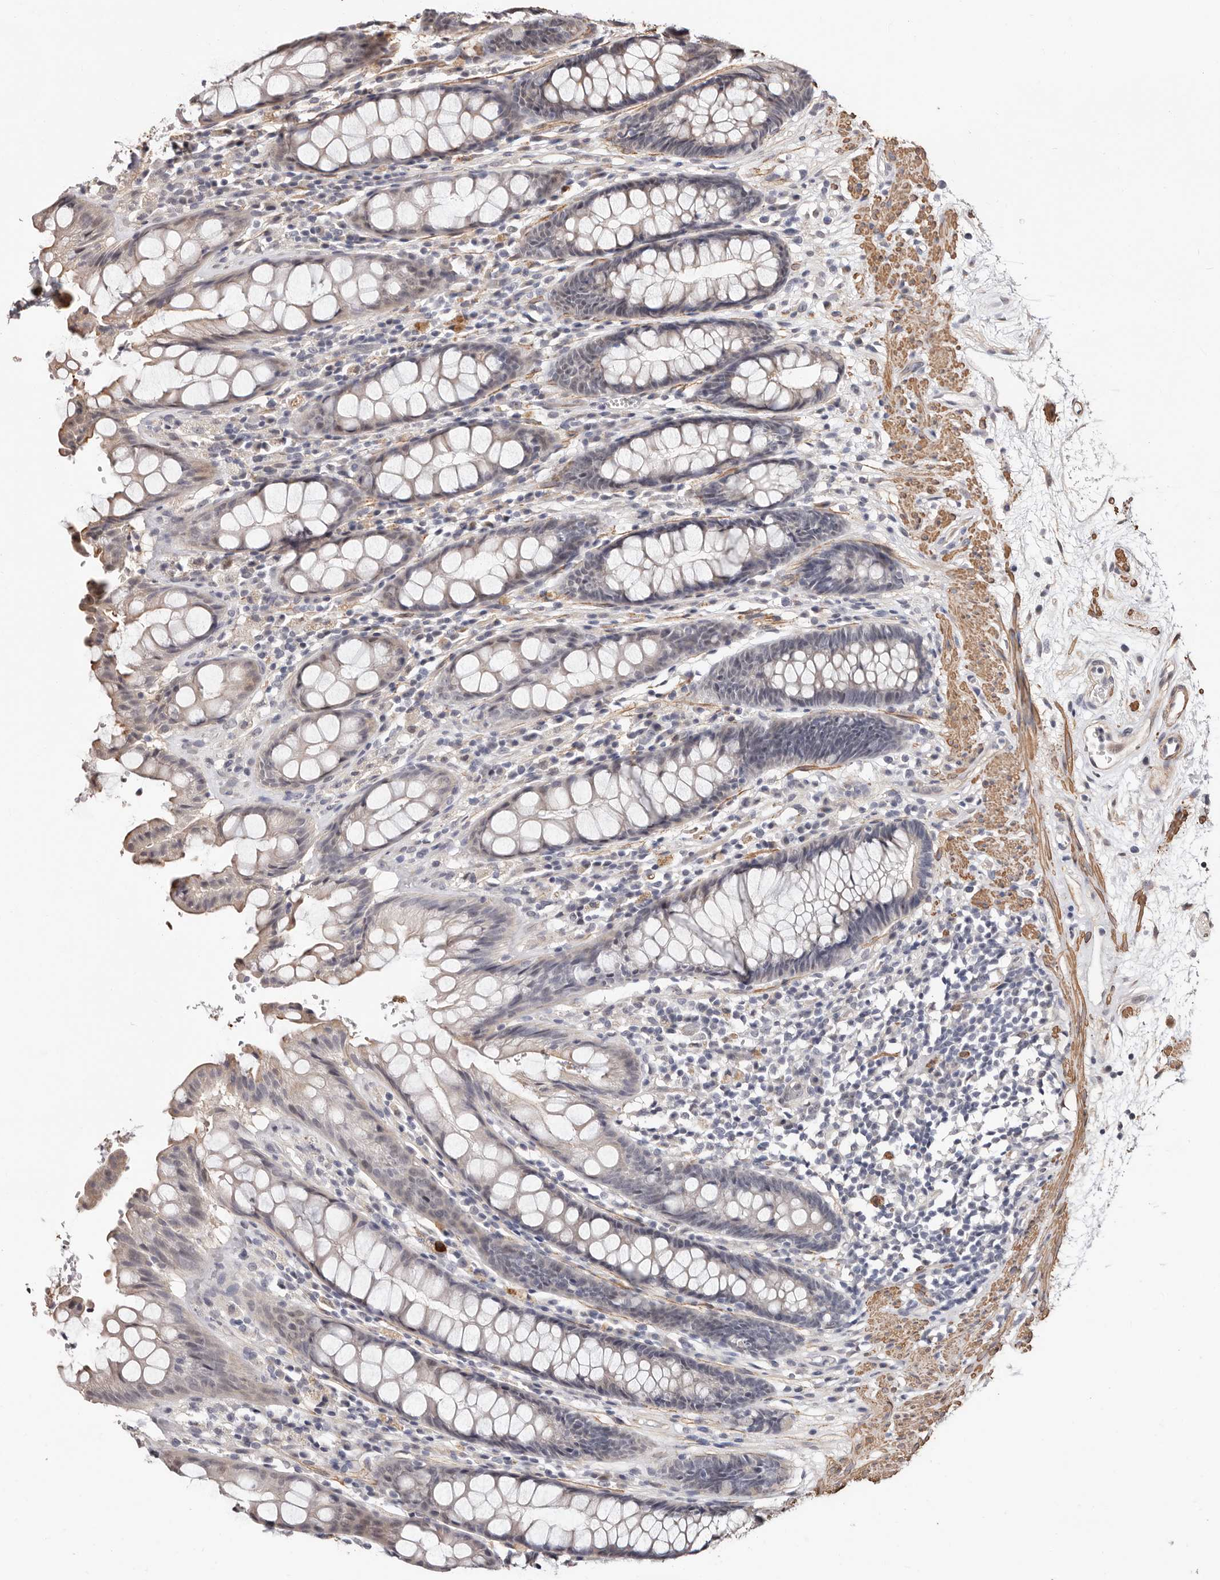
{"staining": {"intensity": "weak", "quantity": "<25%", "location": "cytoplasmic/membranous"}, "tissue": "rectum", "cell_type": "Glandular cells", "image_type": "normal", "snomed": [{"axis": "morphology", "description": "Normal tissue, NOS"}, {"axis": "topography", "description": "Rectum"}], "caption": "DAB (3,3'-diaminobenzidine) immunohistochemical staining of normal human rectum shows no significant expression in glandular cells.", "gene": "TRIP13", "patient": {"sex": "male", "age": 64}}